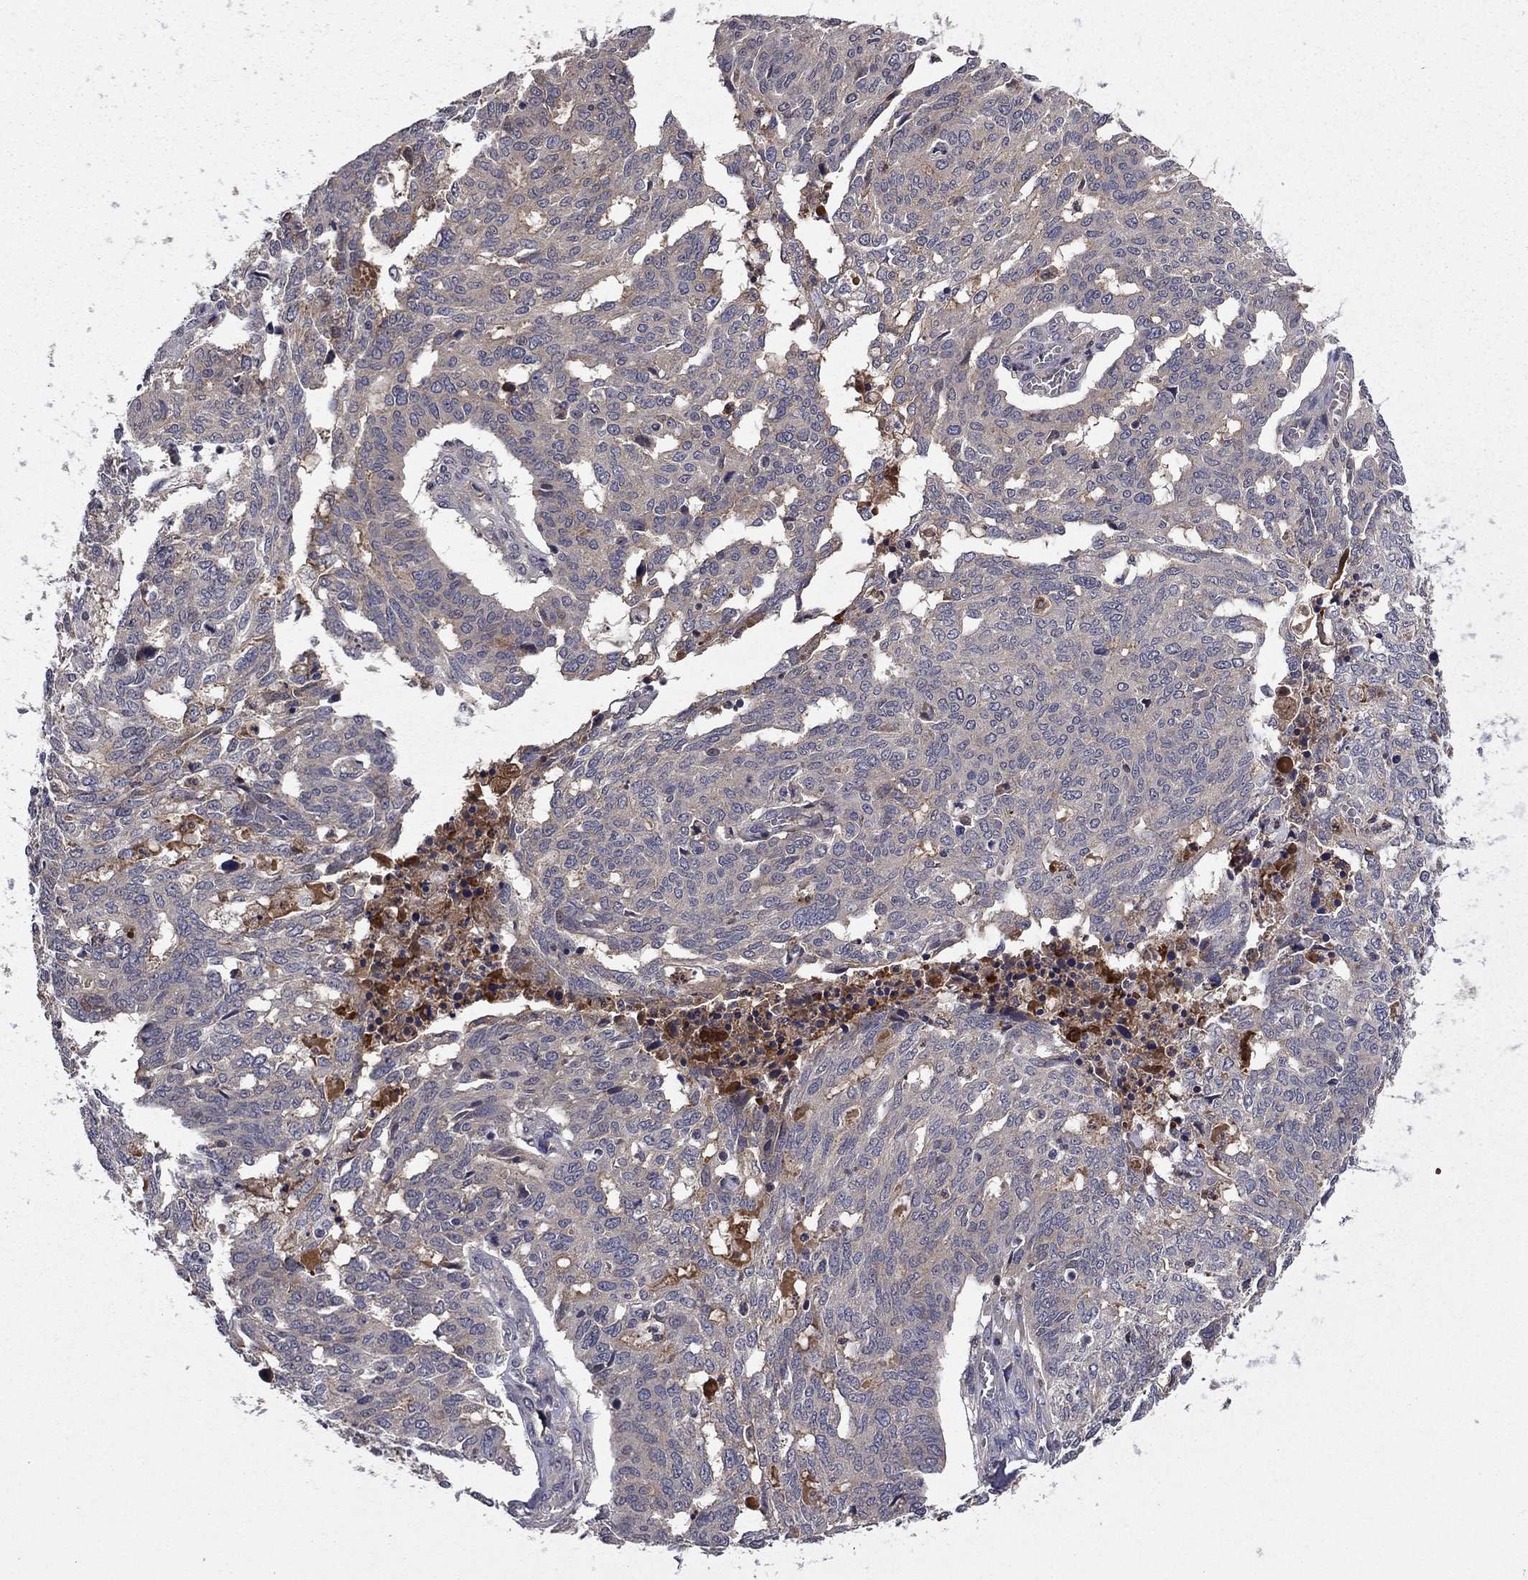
{"staining": {"intensity": "weak", "quantity": "<25%", "location": "cytoplasmic/membranous"}, "tissue": "ovarian cancer", "cell_type": "Tumor cells", "image_type": "cancer", "snomed": [{"axis": "morphology", "description": "Cystadenocarcinoma, serous, NOS"}, {"axis": "topography", "description": "Ovary"}], "caption": "Protein analysis of ovarian cancer shows no significant positivity in tumor cells.", "gene": "PROS1", "patient": {"sex": "female", "age": 67}}